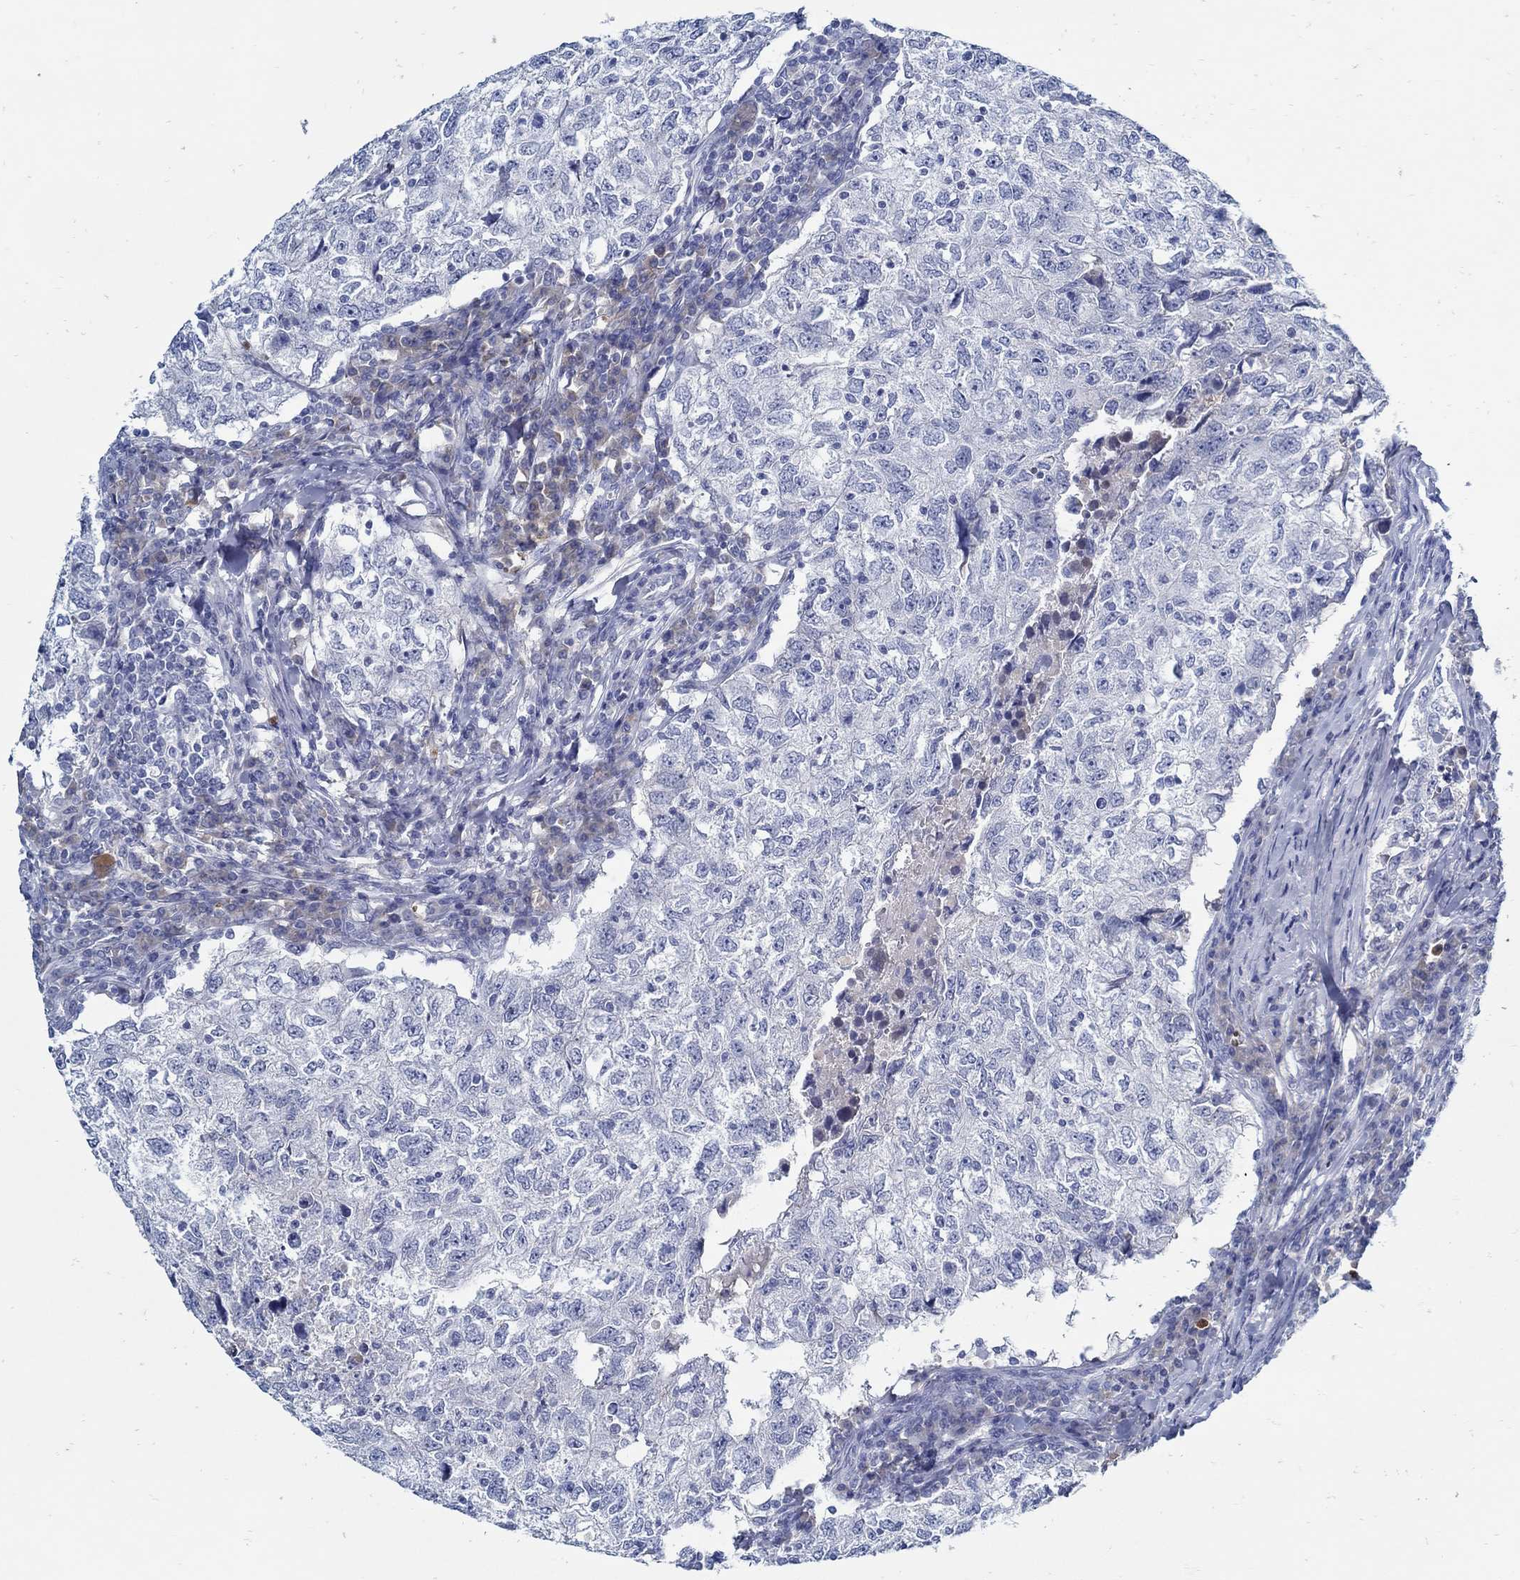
{"staining": {"intensity": "negative", "quantity": "none", "location": "none"}, "tissue": "breast cancer", "cell_type": "Tumor cells", "image_type": "cancer", "snomed": [{"axis": "morphology", "description": "Duct carcinoma"}, {"axis": "topography", "description": "Breast"}], "caption": "Tumor cells show no significant protein positivity in intraductal carcinoma (breast).", "gene": "PAX9", "patient": {"sex": "female", "age": 30}}